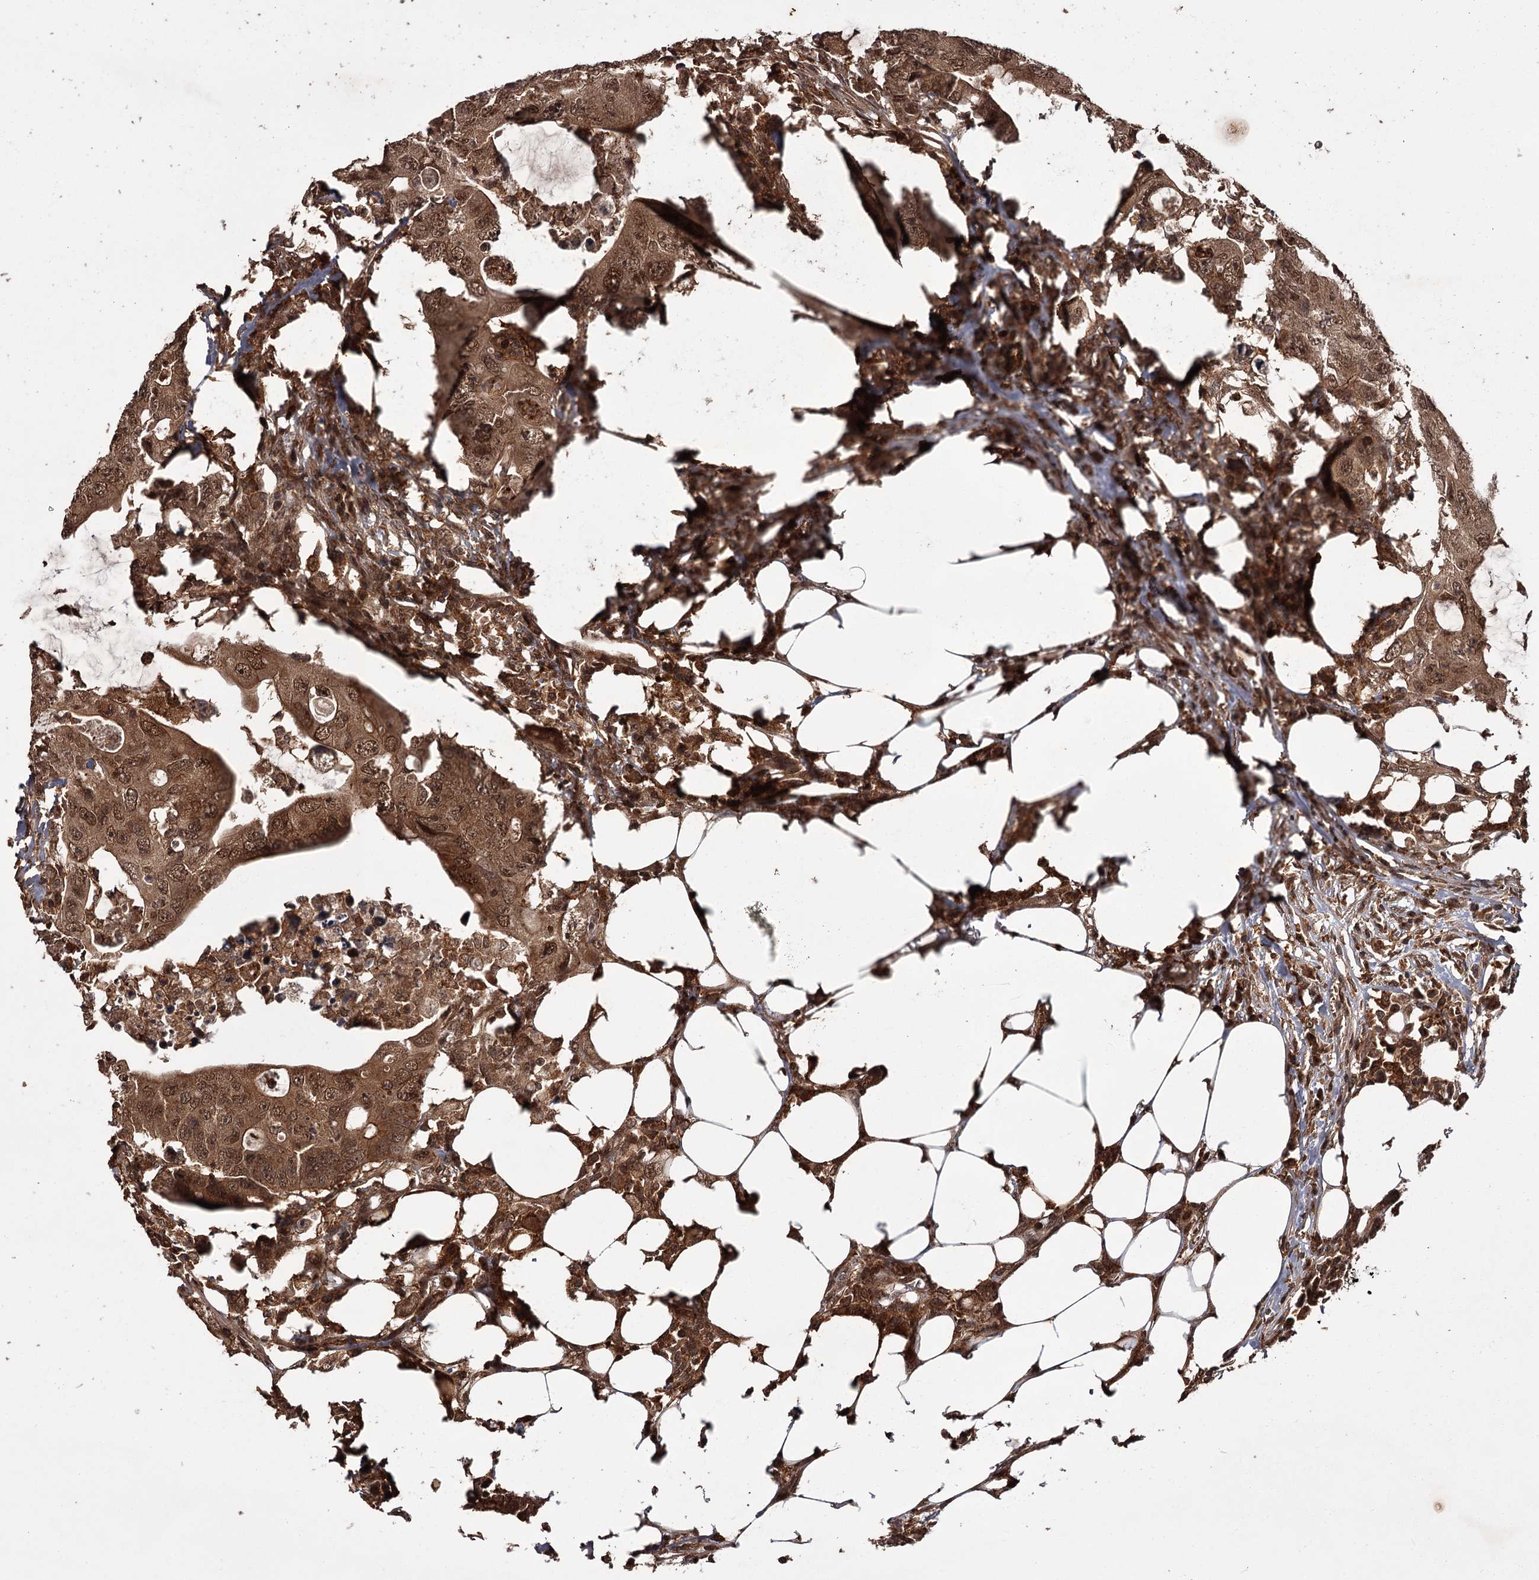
{"staining": {"intensity": "moderate", "quantity": ">75%", "location": "cytoplasmic/membranous,nuclear"}, "tissue": "colorectal cancer", "cell_type": "Tumor cells", "image_type": "cancer", "snomed": [{"axis": "morphology", "description": "Adenocarcinoma, NOS"}, {"axis": "topography", "description": "Colon"}], "caption": "Immunohistochemical staining of colorectal adenocarcinoma reveals medium levels of moderate cytoplasmic/membranous and nuclear positivity in approximately >75% of tumor cells. (IHC, brightfield microscopy, high magnification).", "gene": "TBC1D23", "patient": {"sex": "male", "age": 71}}